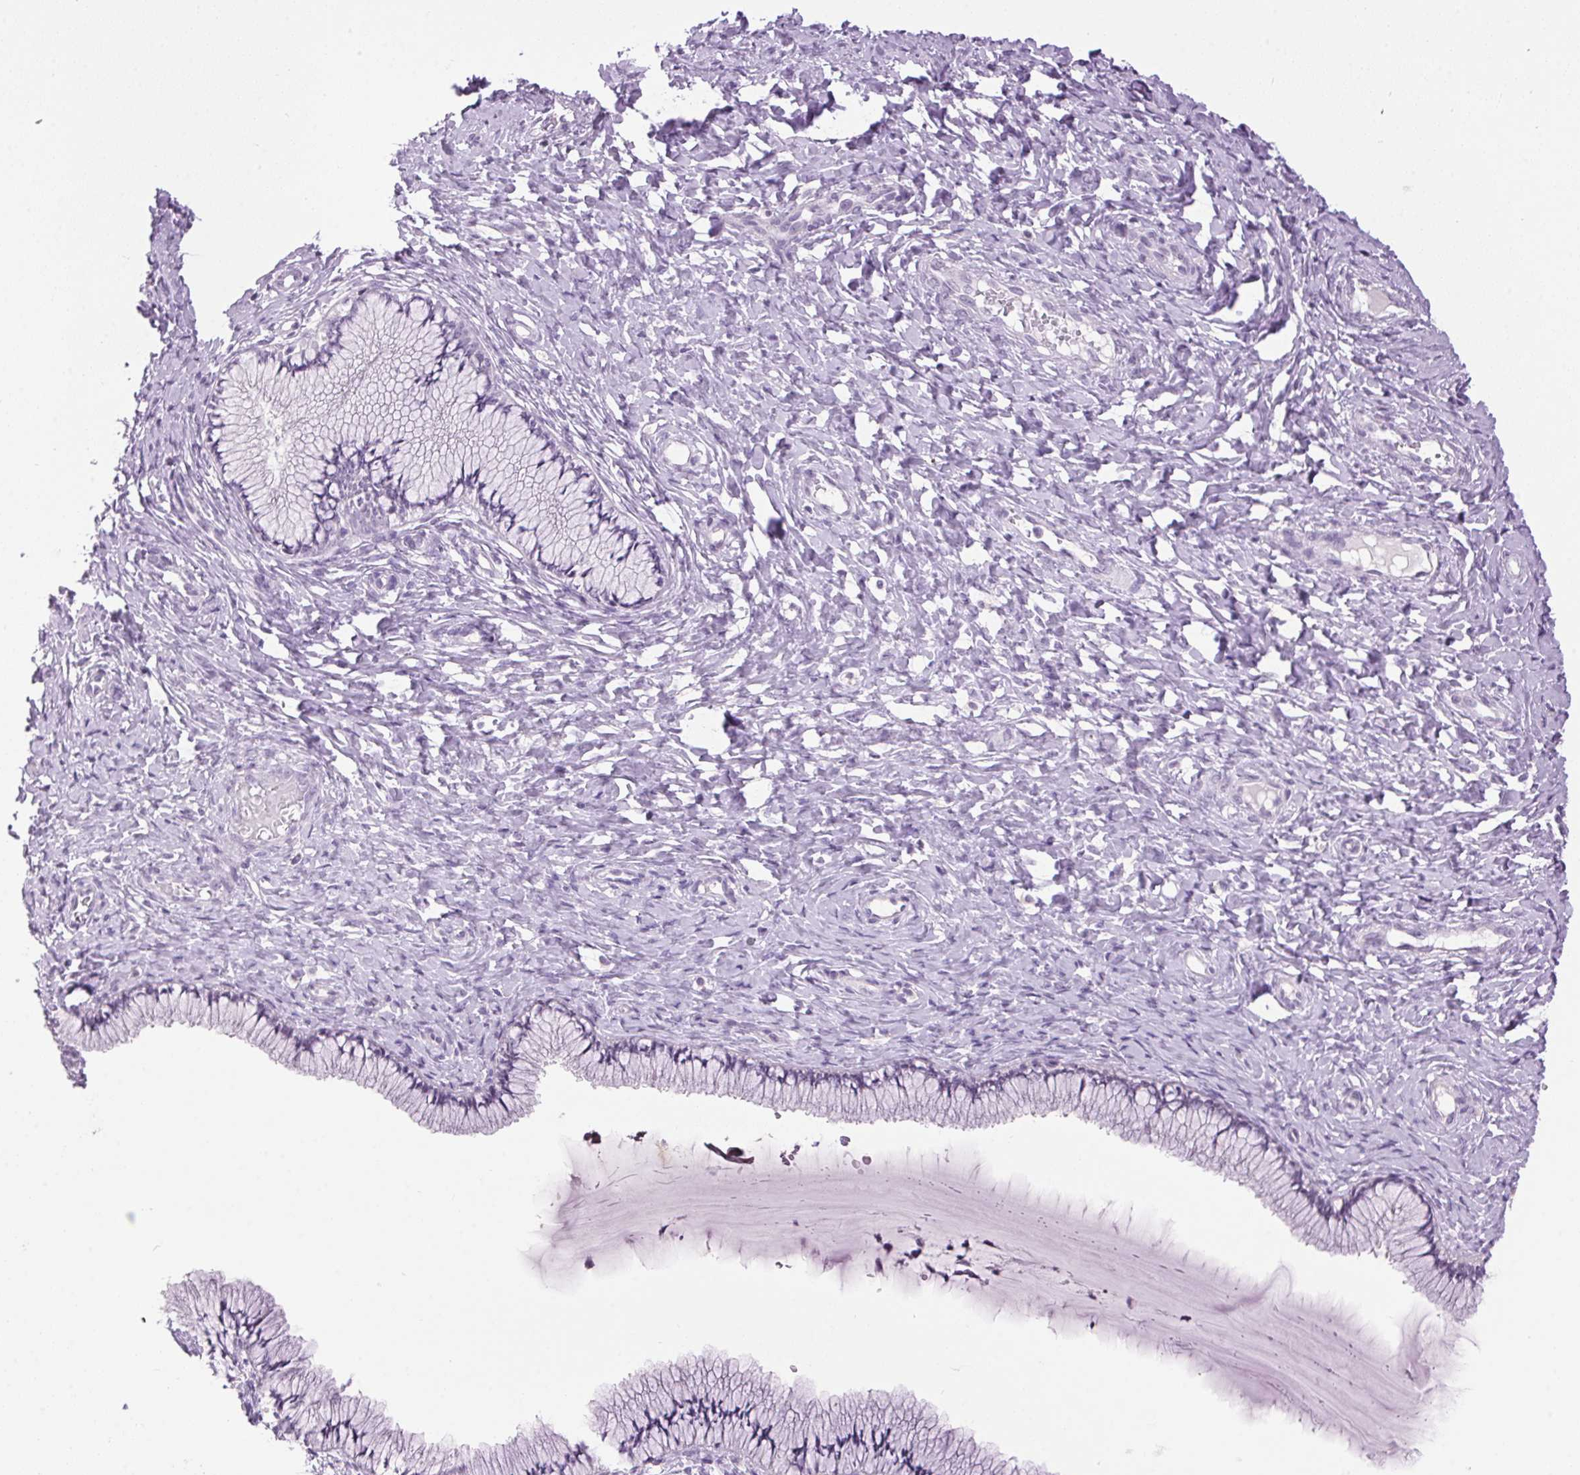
{"staining": {"intensity": "negative", "quantity": "none", "location": "none"}, "tissue": "cervix", "cell_type": "Glandular cells", "image_type": "normal", "snomed": [{"axis": "morphology", "description": "Normal tissue, NOS"}, {"axis": "topography", "description": "Cervix"}], "caption": "This photomicrograph is of normal cervix stained with IHC to label a protein in brown with the nuclei are counter-stained blue. There is no staining in glandular cells. The staining was performed using DAB to visualize the protein expression in brown, while the nuclei were stained in blue with hematoxylin (Magnification: 20x).", "gene": "TMEM88B", "patient": {"sex": "female", "age": 37}}